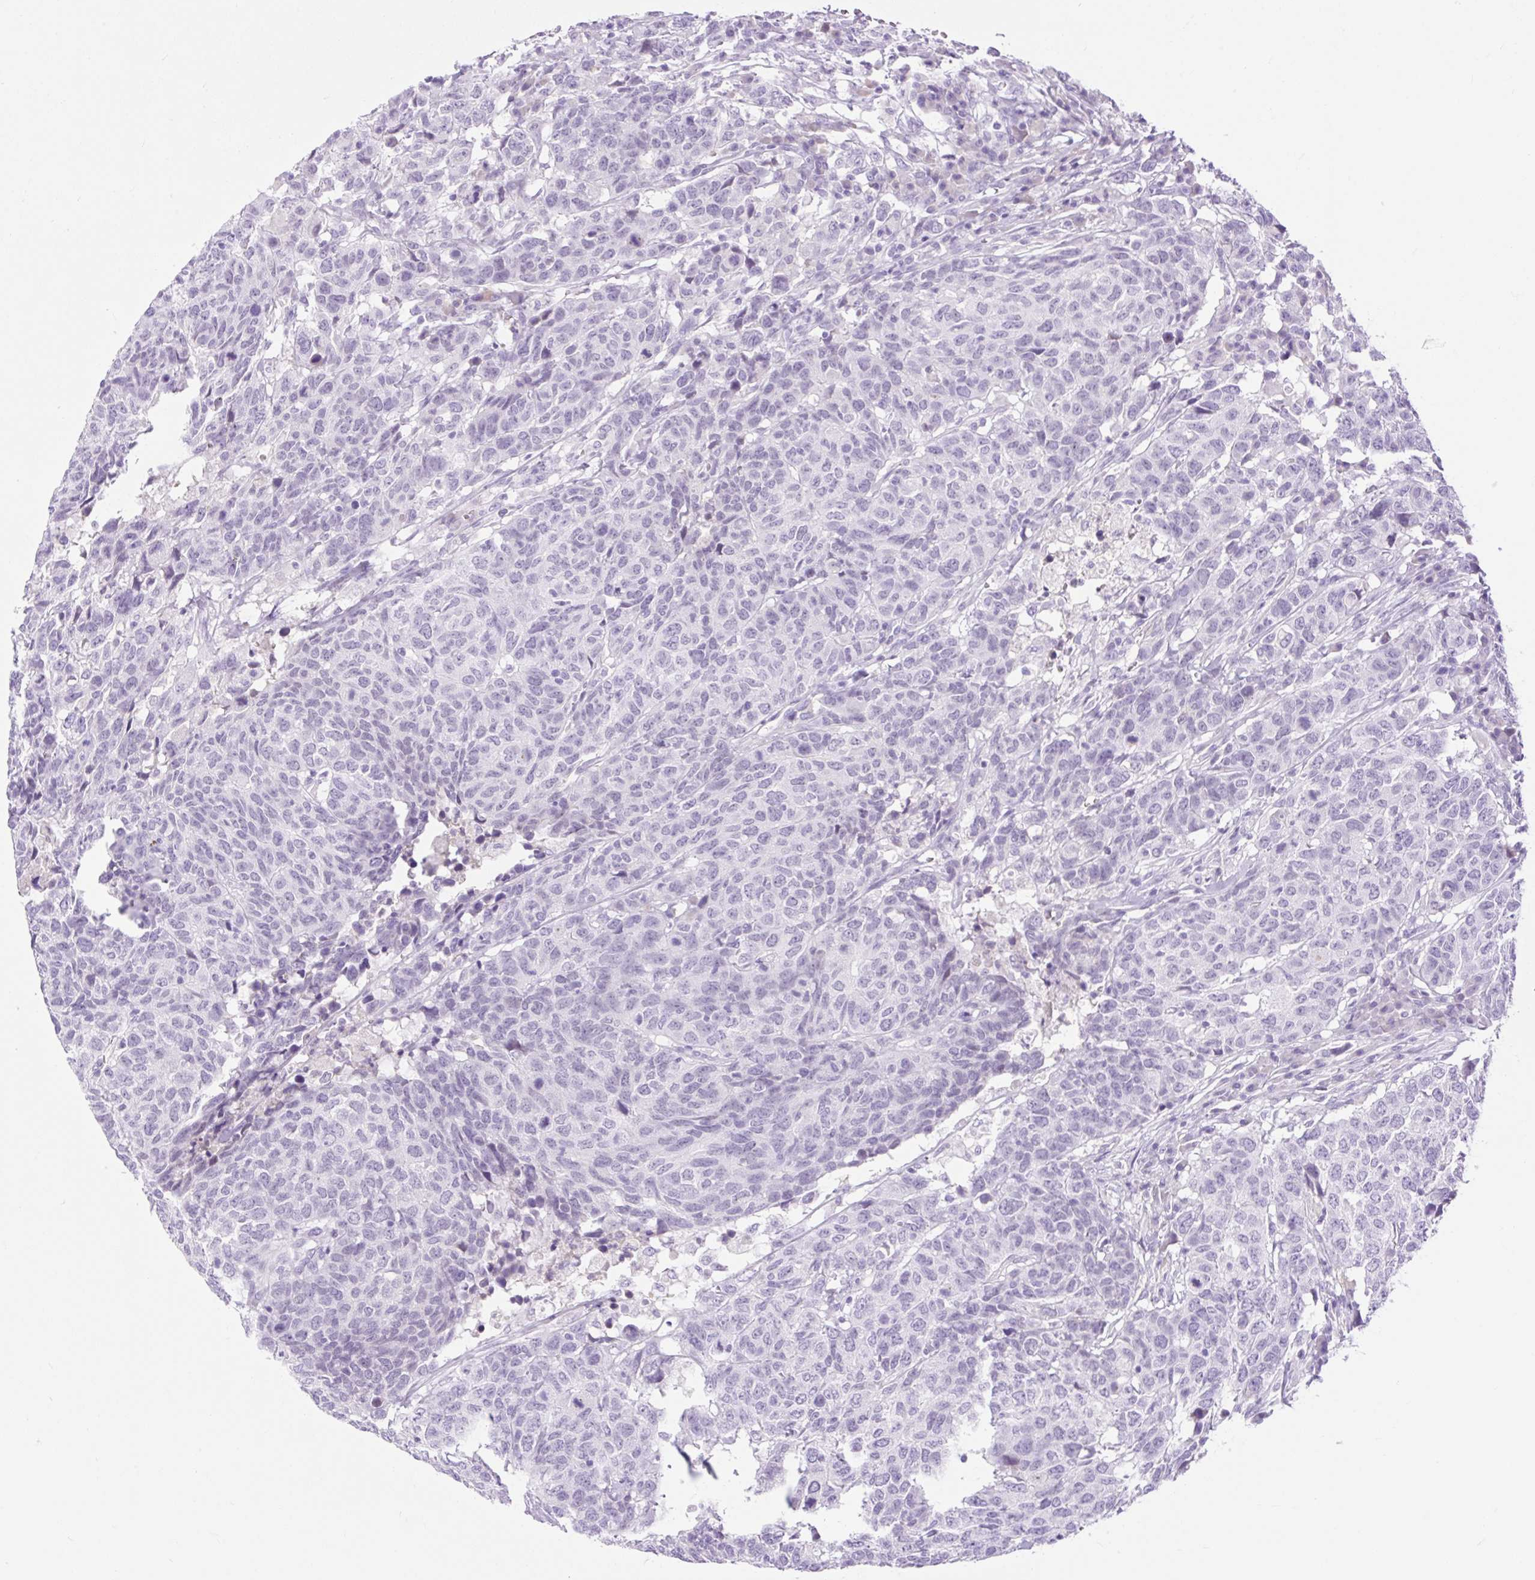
{"staining": {"intensity": "negative", "quantity": "none", "location": "none"}, "tissue": "head and neck cancer", "cell_type": "Tumor cells", "image_type": "cancer", "snomed": [{"axis": "morphology", "description": "Normal tissue, NOS"}, {"axis": "morphology", "description": "Squamous cell carcinoma, NOS"}, {"axis": "topography", "description": "Skeletal muscle"}, {"axis": "topography", "description": "Vascular tissue"}, {"axis": "topography", "description": "Peripheral nerve tissue"}, {"axis": "topography", "description": "Head-Neck"}], "caption": "Head and neck cancer (squamous cell carcinoma) was stained to show a protein in brown. There is no significant staining in tumor cells.", "gene": "SLC25A40", "patient": {"sex": "male", "age": 66}}